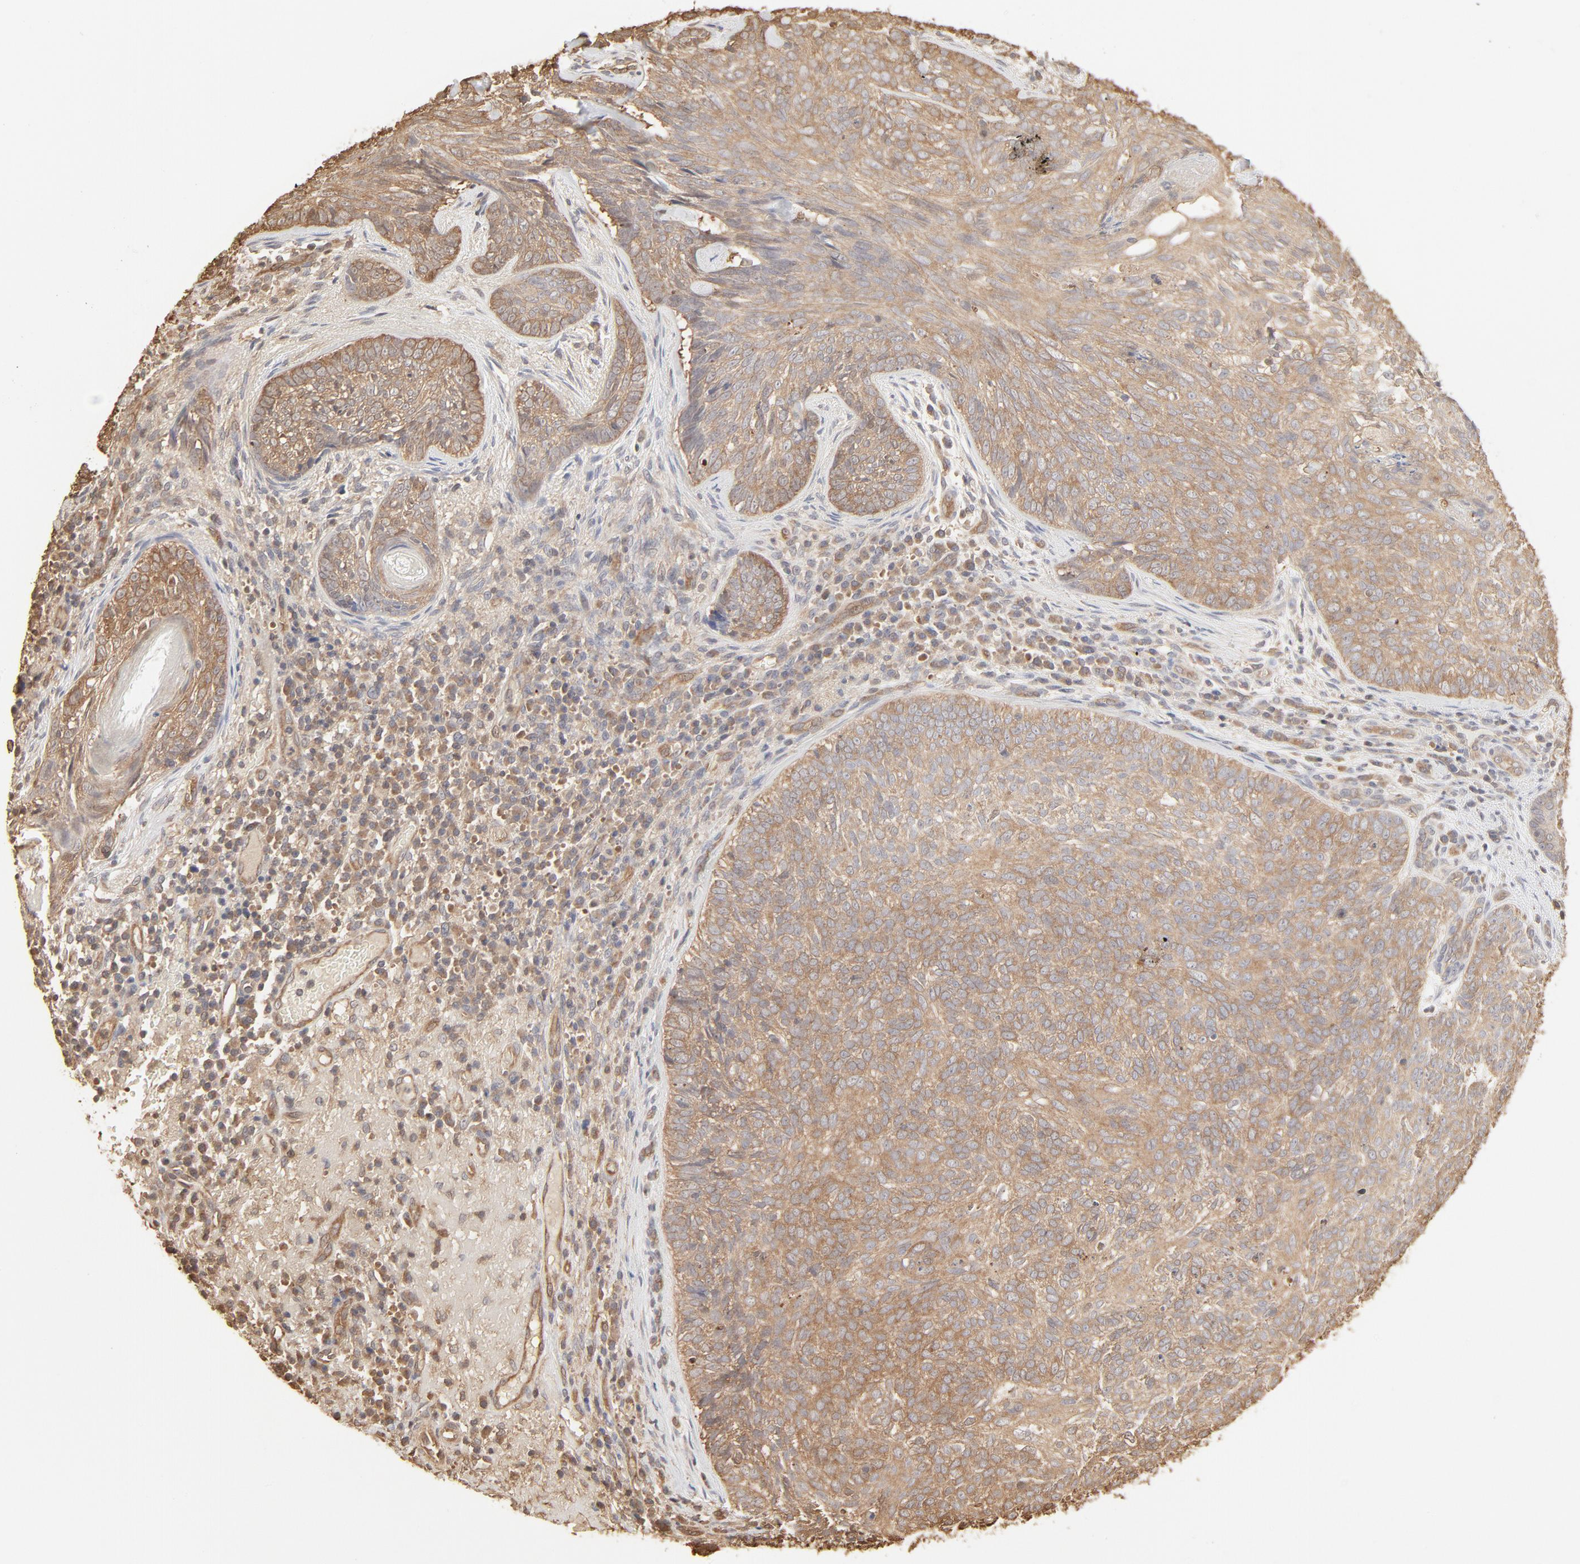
{"staining": {"intensity": "weak", "quantity": ">75%", "location": "cytoplasmic/membranous"}, "tissue": "skin cancer", "cell_type": "Tumor cells", "image_type": "cancer", "snomed": [{"axis": "morphology", "description": "Basal cell carcinoma"}, {"axis": "topography", "description": "Skin"}], "caption": "Protein staining of skin cancer (basal cell carcinoma) tissue exhibits weak cytoplasmic/membranous staining in approximately >75% of tumor cells. Immunohistochemistry stains the protein in brown and the nuclei are stained blue.", "gene": "PPP2CA", "patient": {"sex": "male", "age": 72}}